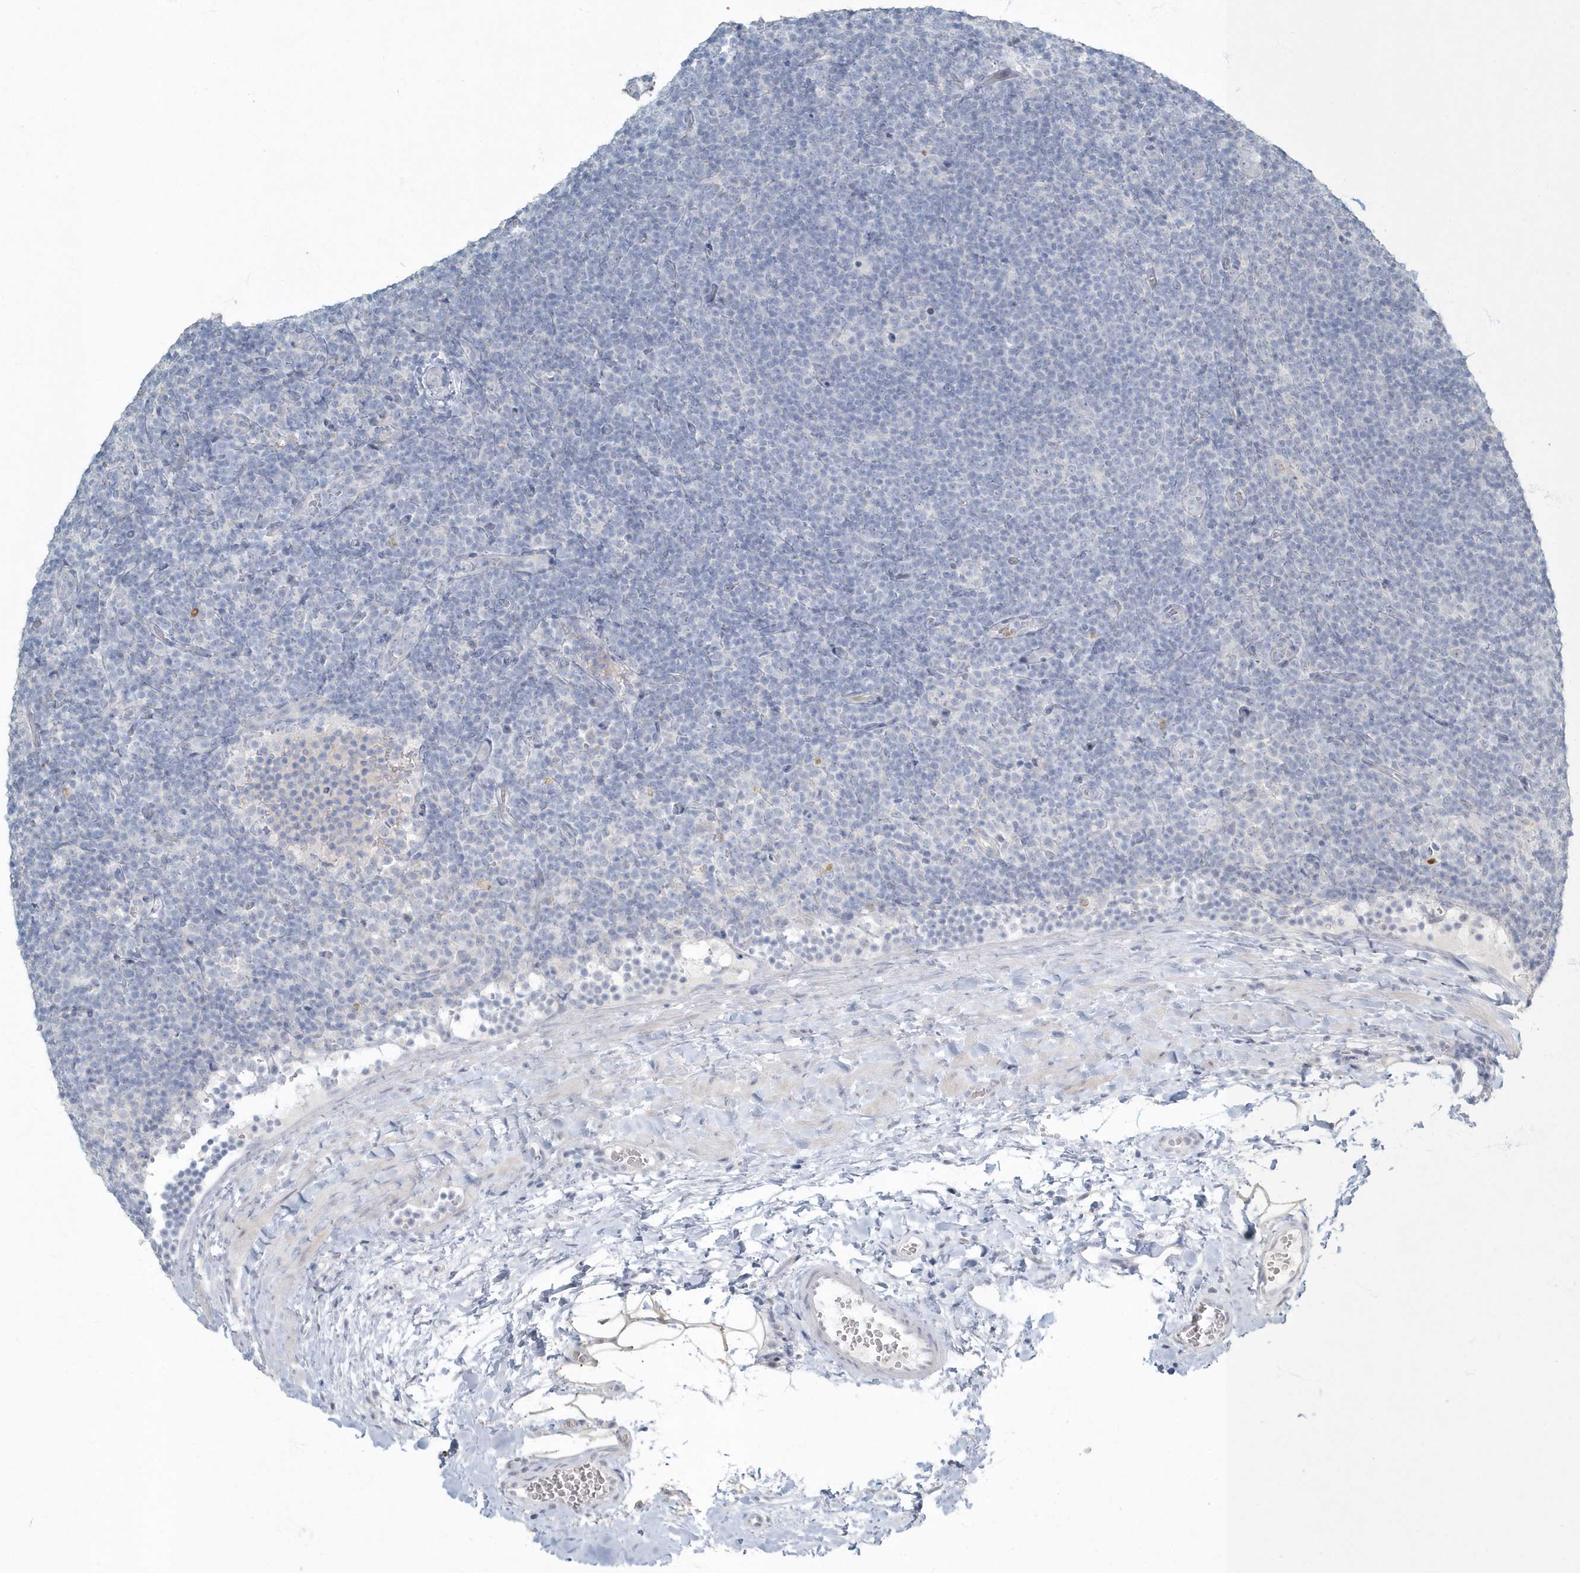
{"staining": {"intensity": "negative", "quantity": "none", "location": "none"}, "tissue": "lymphoma", "cell_type": "Tumor cells", "image_type": "cancer", "snomed": [{"axis": "morphology", "description": "Hodgkin's disease, NOS"}, {"axis": "topography", "description": "Lymph node"}], "caption": "This is a histopathology image of IHC staining of lymphoma, which shows no staining in tumor cells.", "gene": "MYOT", "patient": {"sex": "female", "age": 57}}